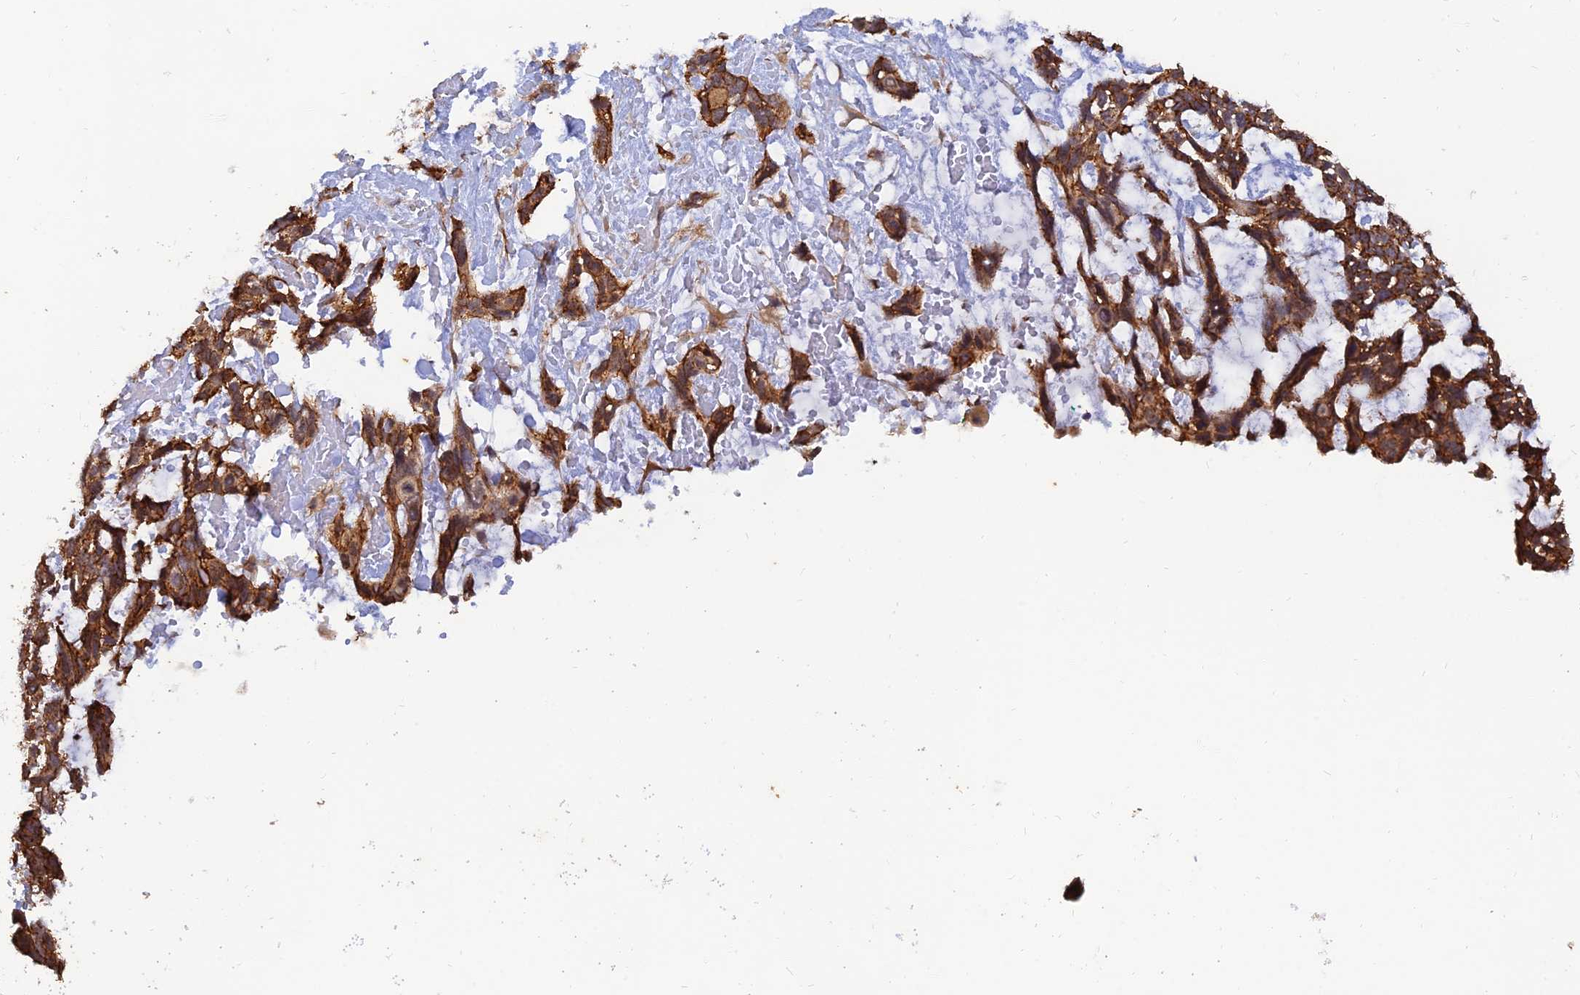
{"staining": {"intensity": "strong", "quantity": ">75%", "location": "cytoplasmic/membranous"}, "tissue": "skin cancer", "cell_type": "Tumor cells", "image_type": "cancer", "snomed": [{"axis": "morphology", "description": "Basal cell carcinoma"}, {"axis": "topography", "description": "Skin"}], "caption": "Human skin cancer (basal cell carcinoma) stained with a protein marker exhibits strong staining in tumor cells.", "gene": "WDR41", "patient": {"sex": "male", "age": 88}}